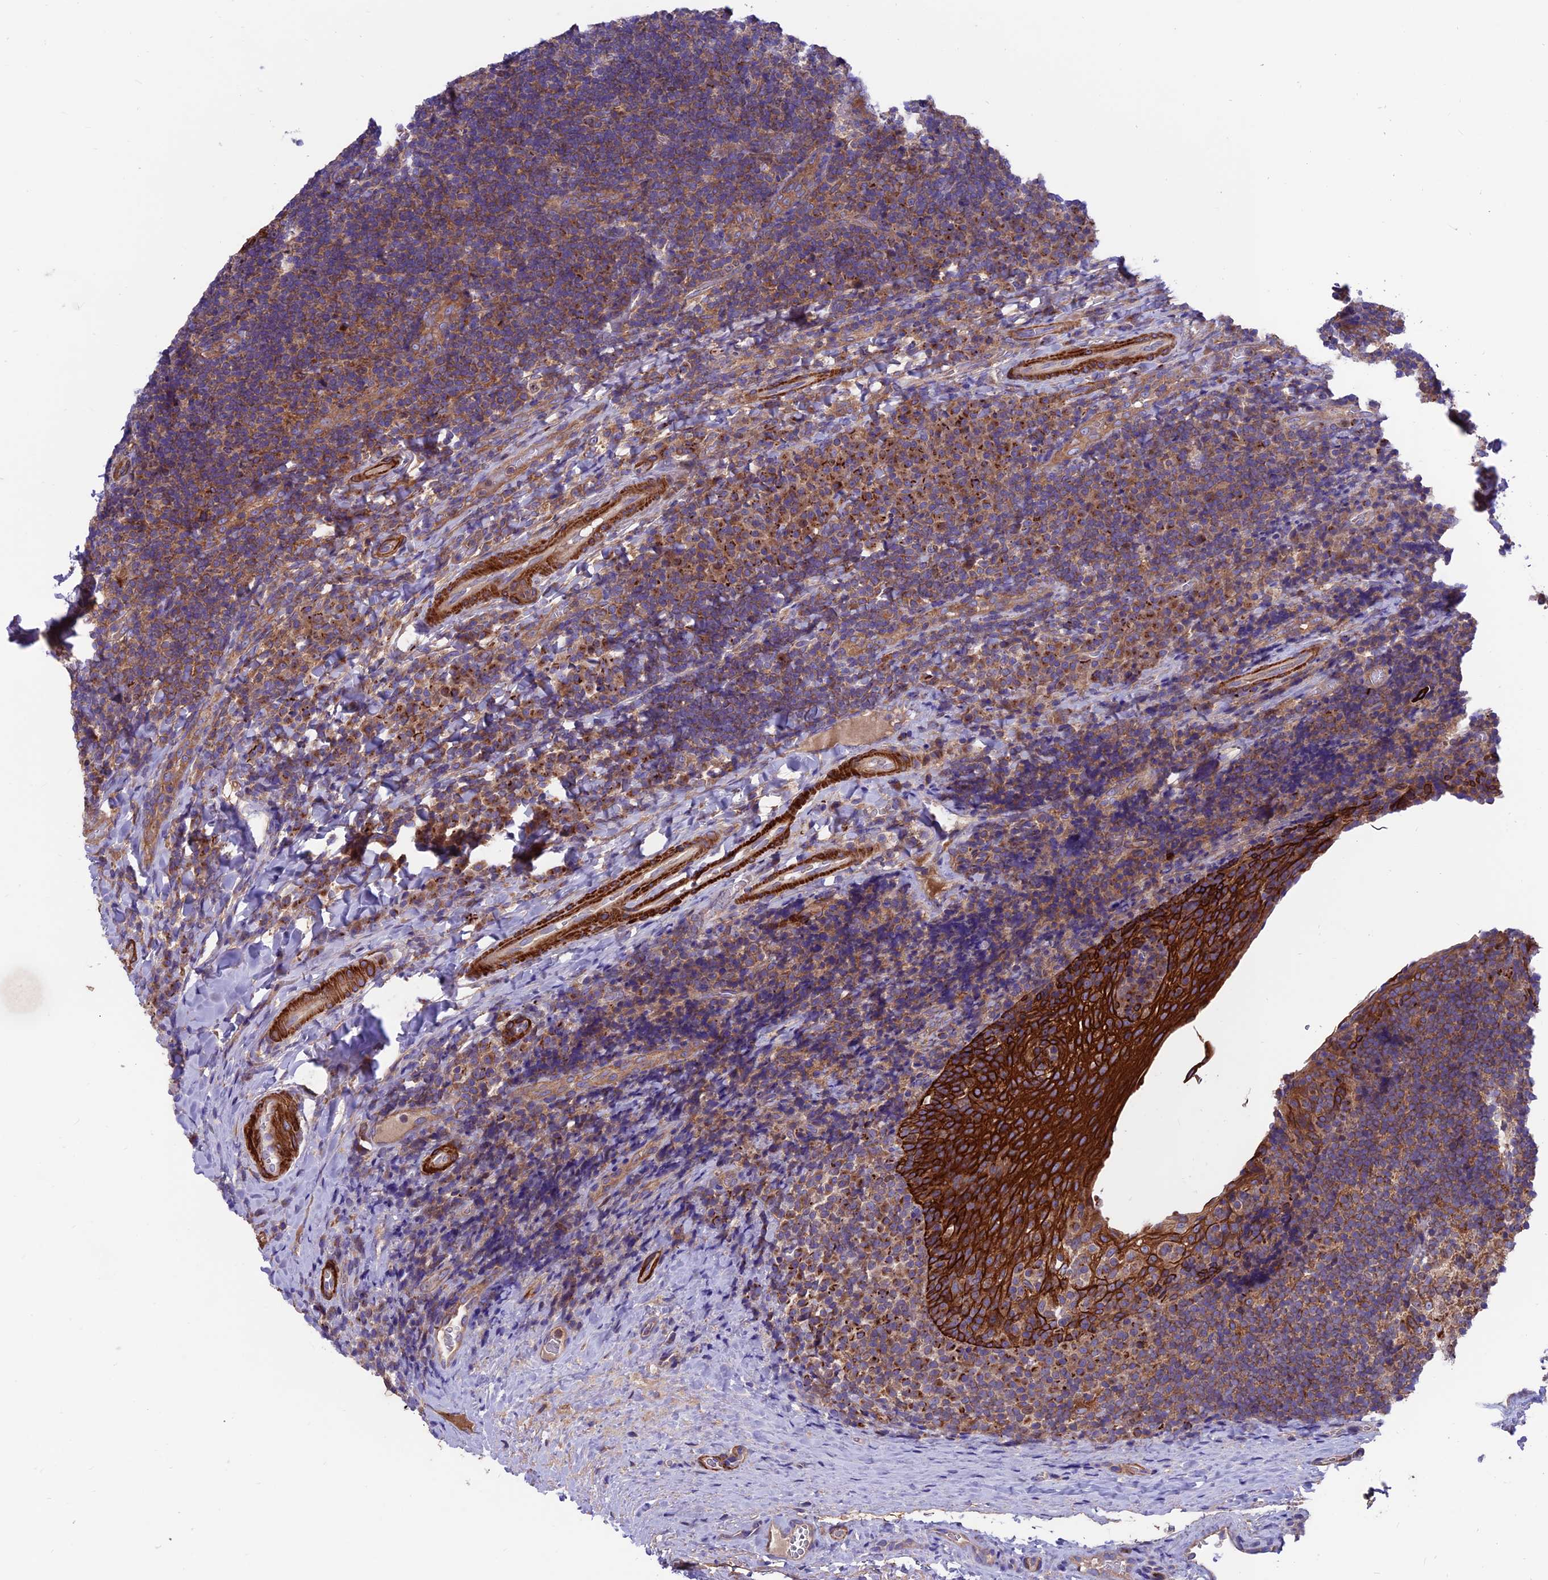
{"staining": {"intensity": "weak", "quantity": "25%-75%", "location": "cytoplasmic/membranous"}, "tissue": "tonsil", "cell_type": "Germinal center cells", "image_type": "normal", "snomed": [{"axis": "morphology", "description": "Normal tissue, NOS"}, {"axis": "topography", "description": "Tonsil"}], "caption": "The immunohistochemical stain shows weak cytoplasmic/membranous expression in germinal center cells of benign tonsil.", "gene": "VPS16", "patient": {"sex": "male", "age": 17}}